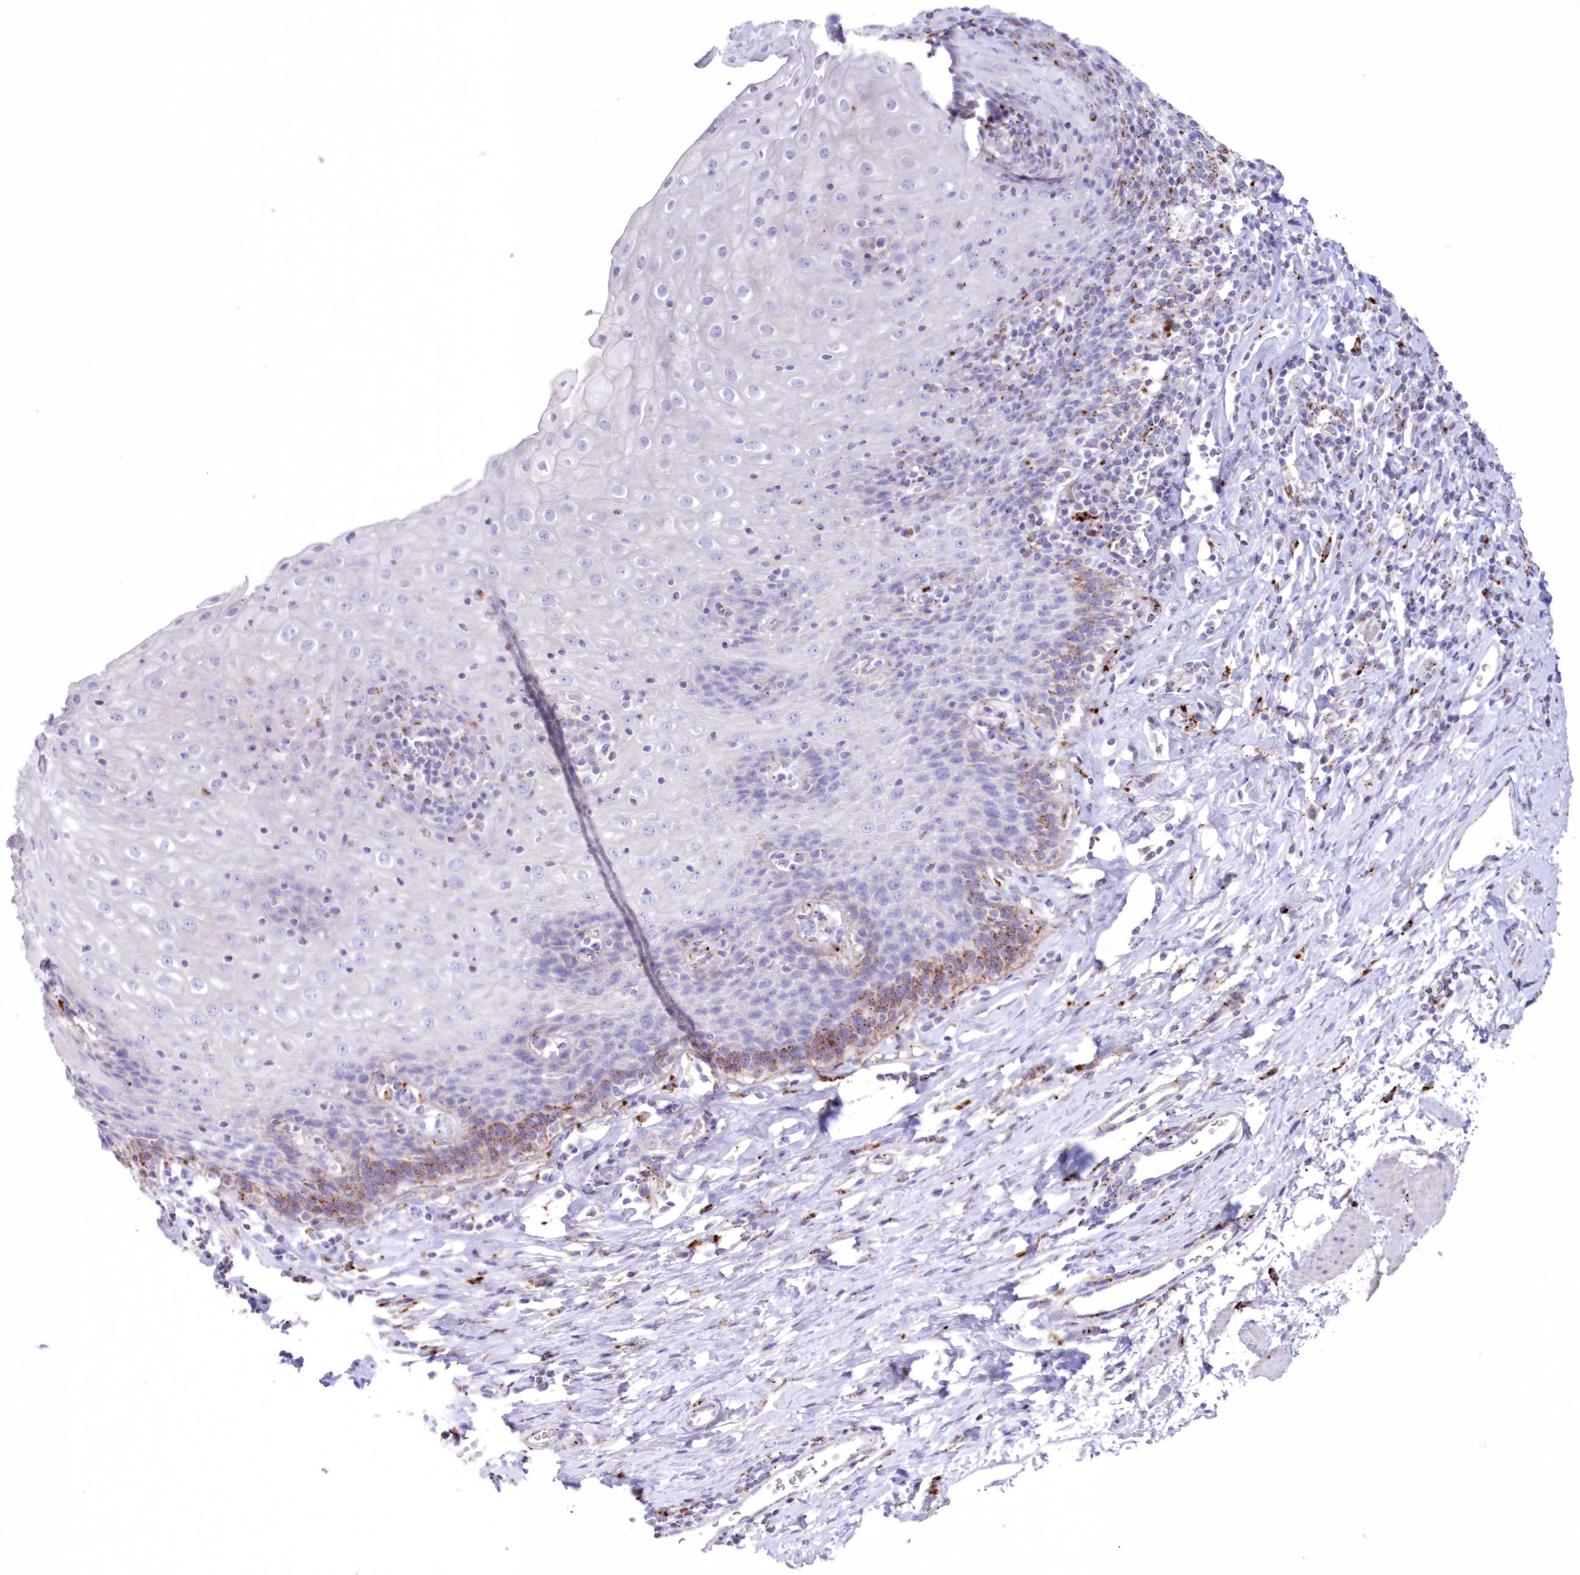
{"staining": {"intensity": "moderate", "quantity": "<25%", "location": "cytoplasmic/membranous"}, "tissue": "esophagus", "cell_type": "Squamous epithelial cells", "image_type": "normal", "snomed": [{"axis": "morphology", "description": "Normal tissue, NOS"}, {"axis": "topography", "description": "Esophagus"}], "caption": "The immunohistochemical stain labels moderate cytoplasmic/membranous expression in squamous epithelial cells of unremarkable esophagus.", "gene": "TPP1", "patient": {"sex": "female", "age": 61}}